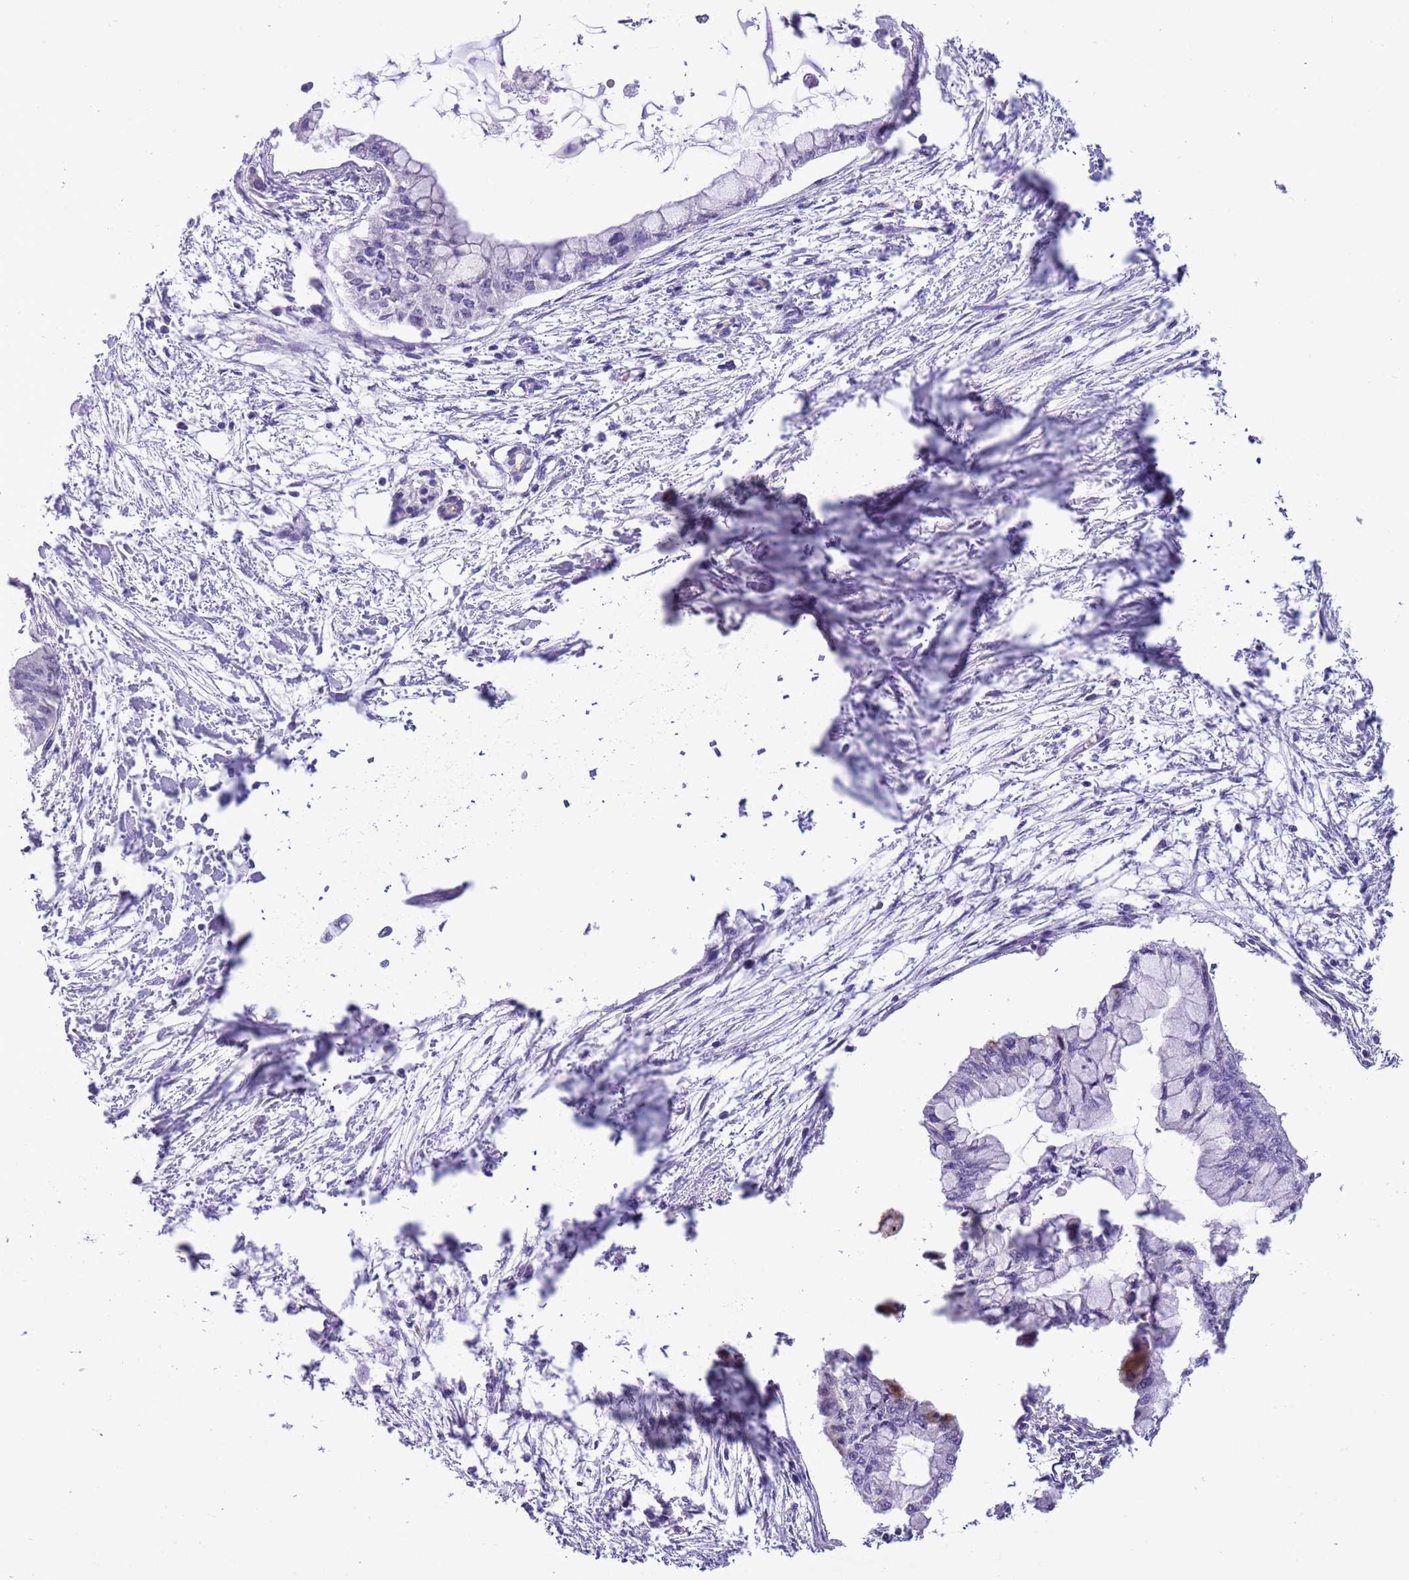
{"staining": {"intensity": "negative", "quantity": "none", "location": "none"}, "tissue": "pancreatic cancer", "cell_type": "Tumor cells", "image_type": "cancer", "snomed": [{"axis": "morphology", "description": "Adenocarcinoma, NOS"}, {"axis": "topography", "description": "Pancreas"}], "caption": "Tumor cells show no significant positivity in adenocarcinoma (pancreatic). (DAB (3,3'-diaminobenzidine) immunohistochemistry (IHC), high magnification).", "gene": "MRPL32", "patient": {"sex": "male", "age": 48}}